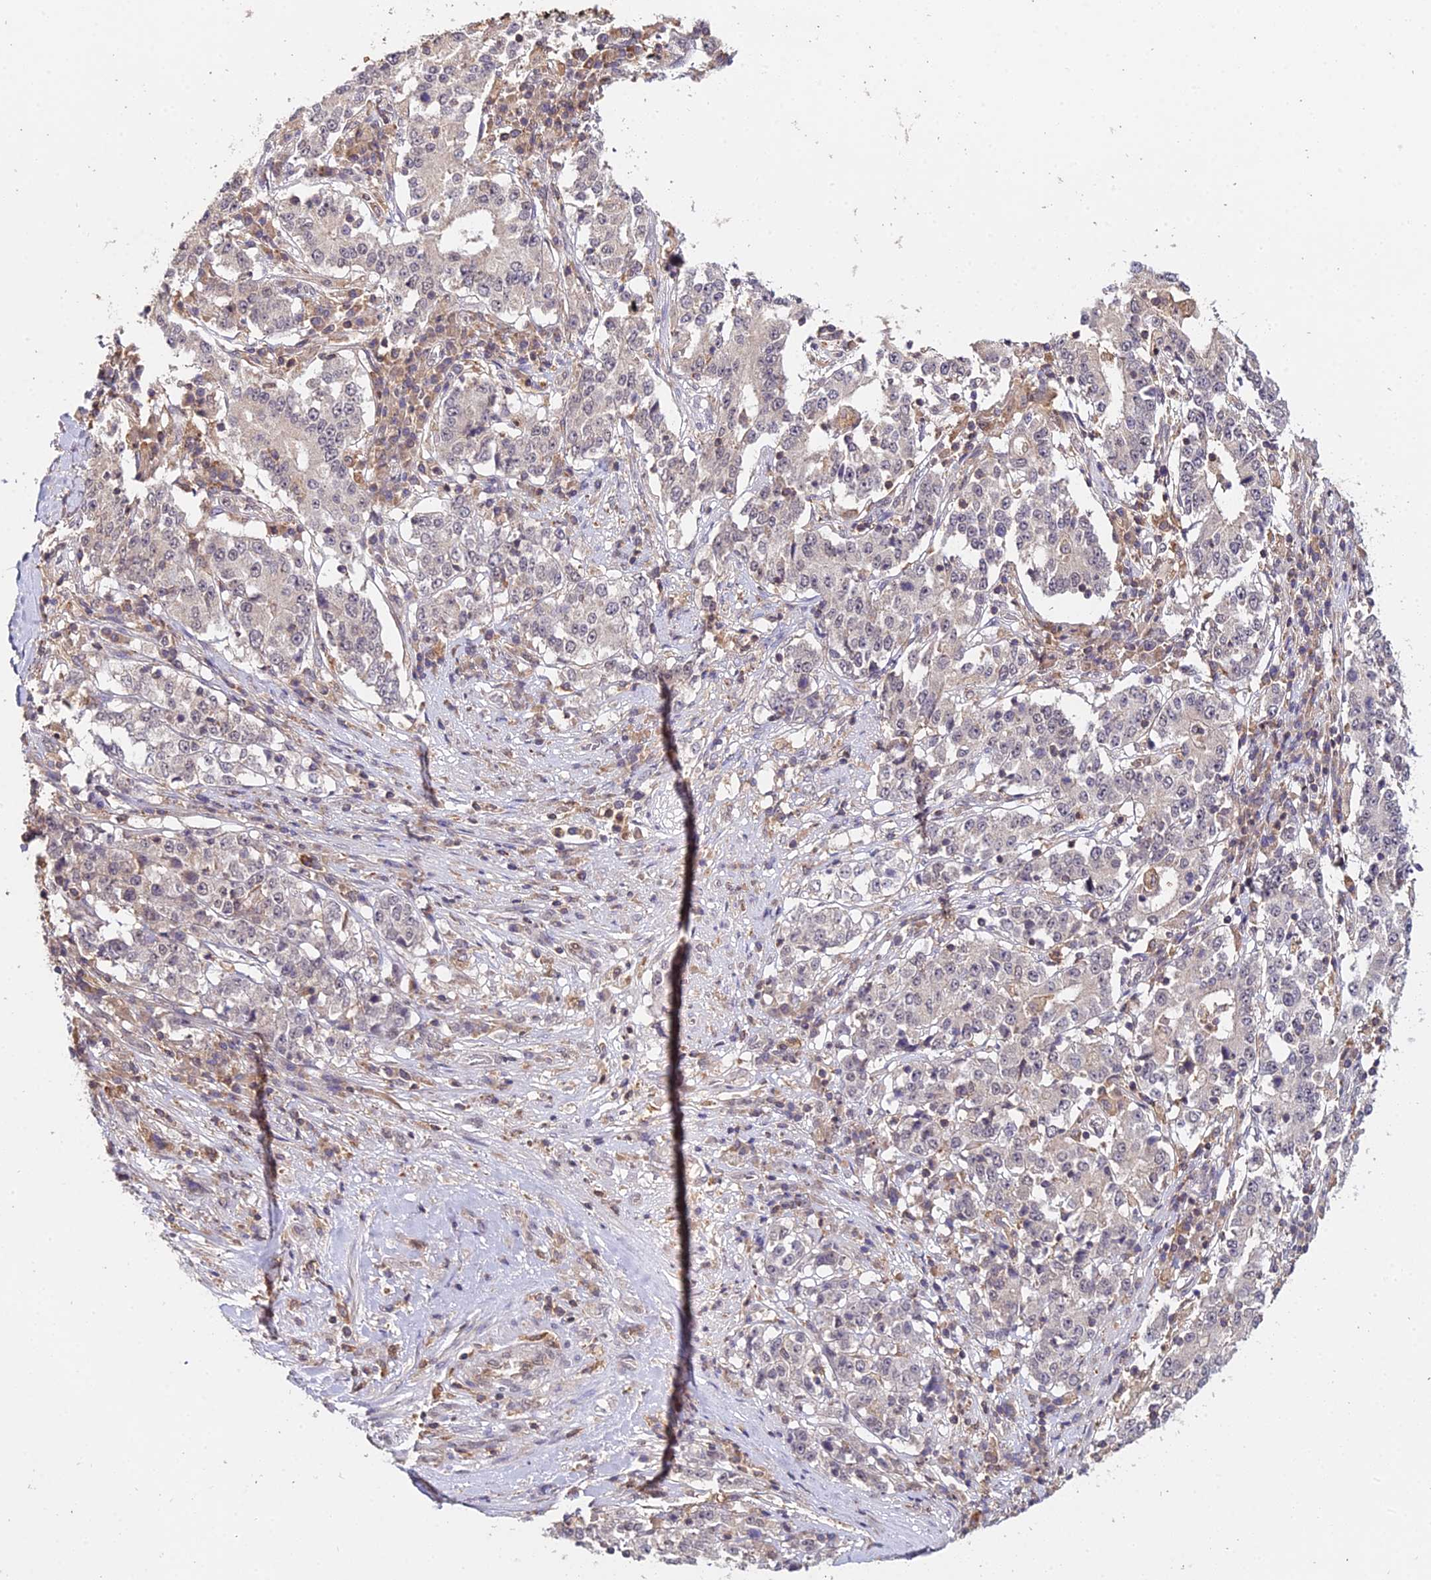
{"staining": {"intensity": "negative", "quantity": "none", "location": "none"}, "tissue": "stomach cancer", "cell_type": "Tumor cells", "image_type": "cancer", "snomed": [{"axis": "morphology", "description": "Adenocarcinoma, NOS"}, {"axis": "topography", "description": "Stomach"}], "caption": "A histopathology image of human stomach adenocarcinoma is negative for staining in tumor cells. (Stains: DAB (3,3'-diaminobenzidine) immunohistochemistry (IHC) with hematoxylin counter stain, Microscopy: brightfield microscopy at high magnification).", "gene": "TPRX1", "patient": {"sex": "male", "age": 59}}